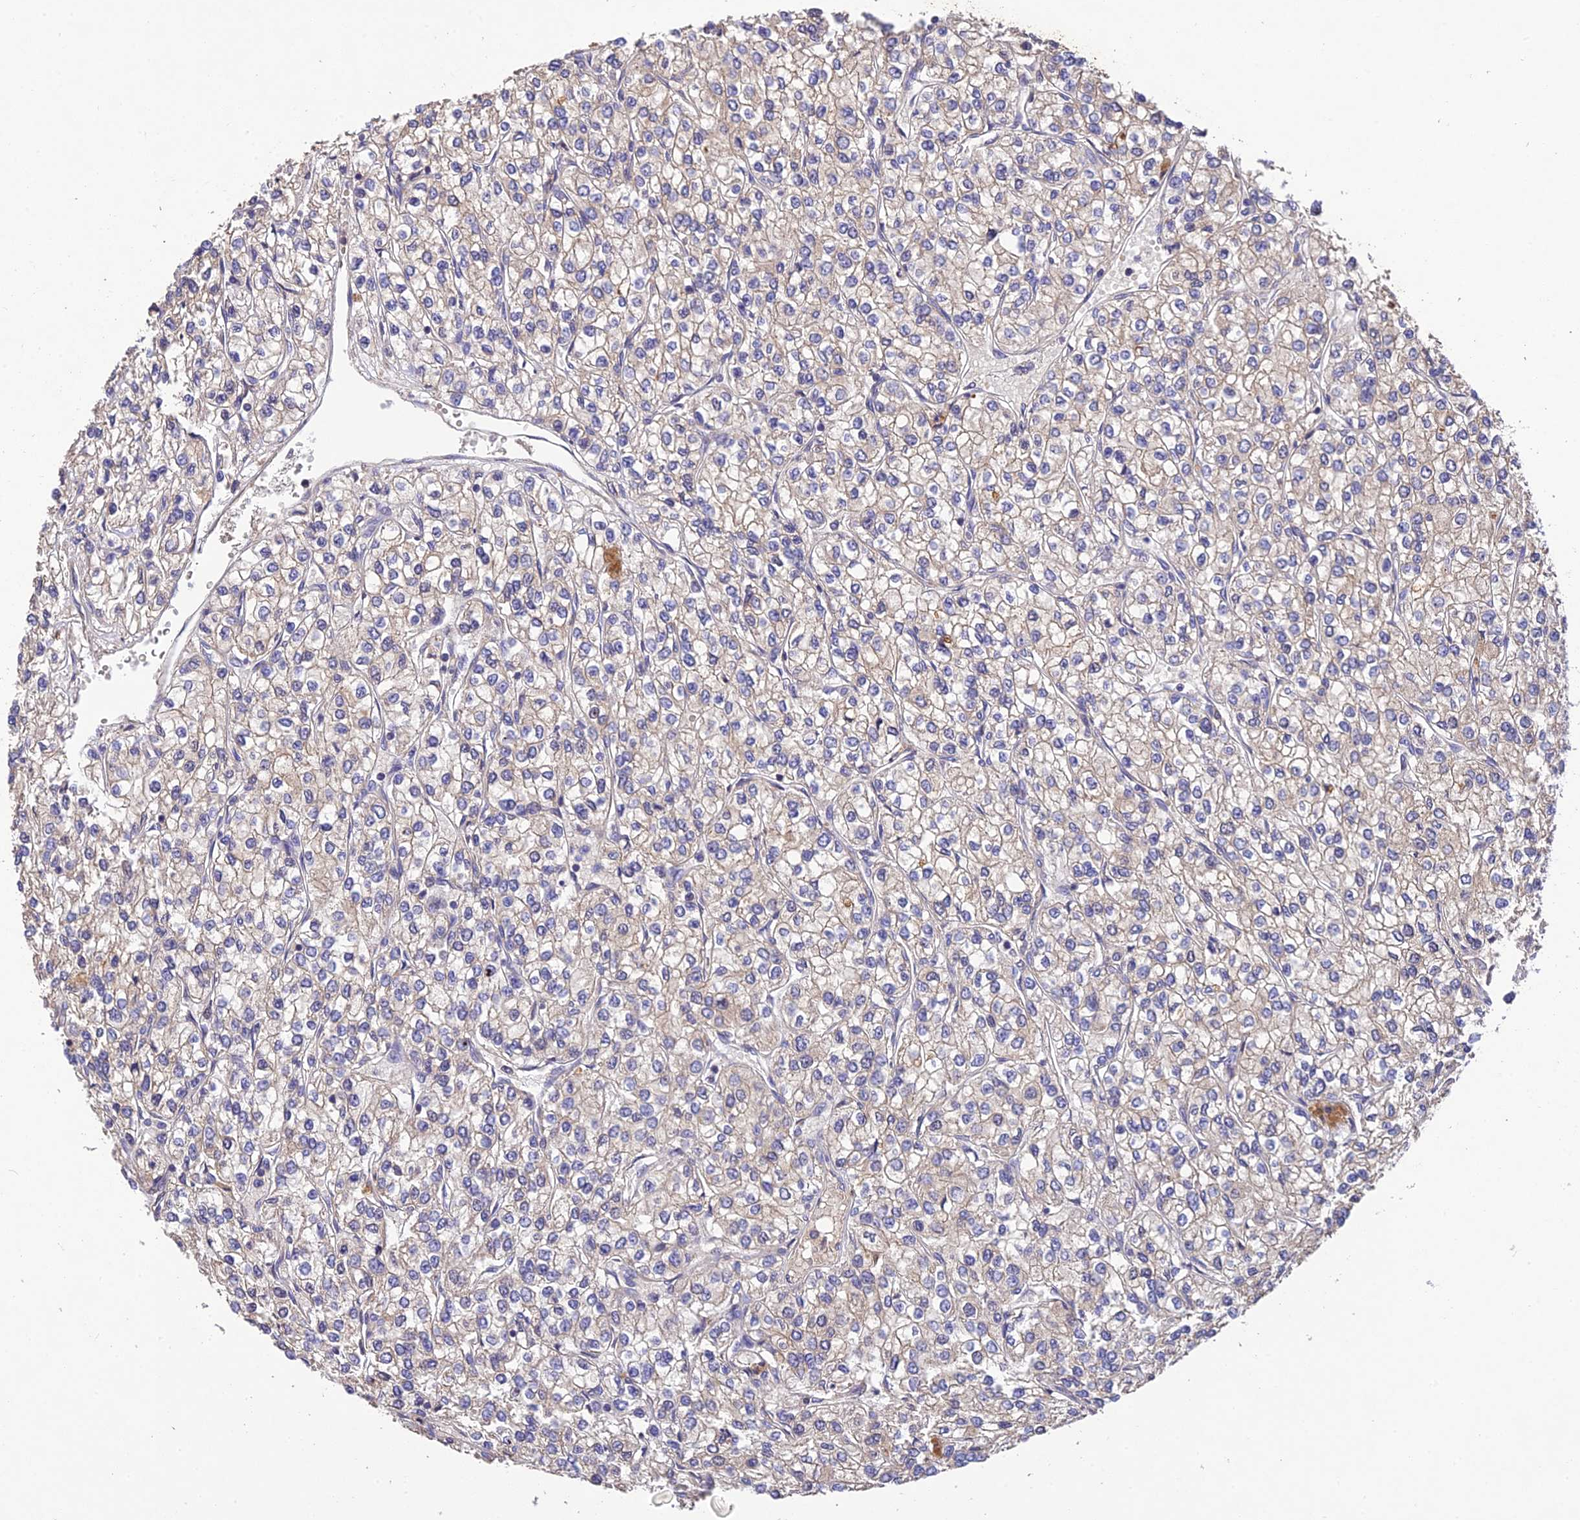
{"staining": {"intensity": "negative", "quantity": "none", "location": "none"}, "tissue": "renal cancer", "cell_type": "Tumor cells", "image_type": "cancer", "snomed": [{"axis": "morphology", "description": "Adenocarcinoma, NOS"}, {"axis": "topography", "description": "Kidney"}], "caption": "Immunohistochemistry micrograph of human renal adenocarcinoma stained for a protein (brown), which shows no staining in tumor cells. (DAB (3,3'-diaminobenzidine) immunohistochemistry (IHC), high magnification).", "gene": "DENND5B", "patient": {"sex": "male", "age": 80}}